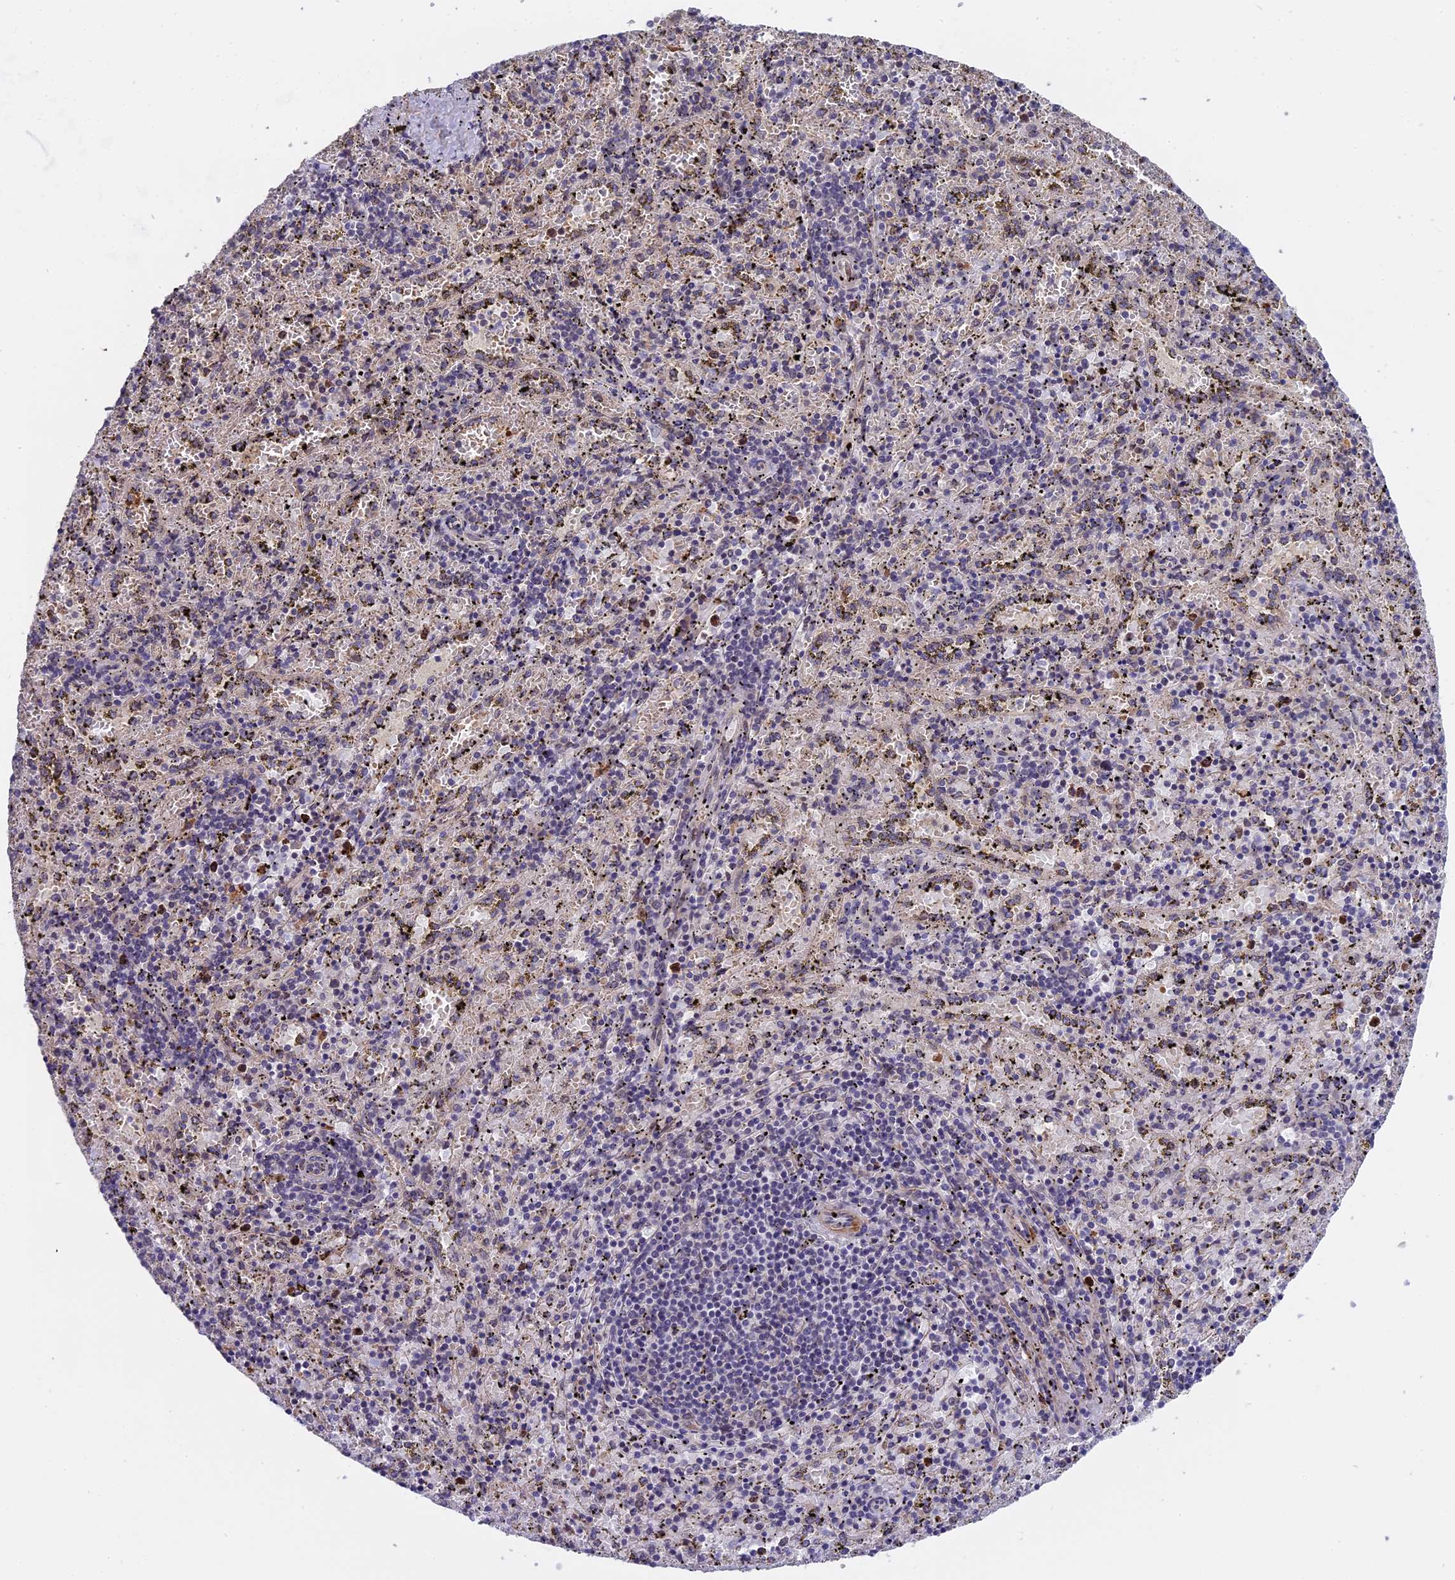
{"staining": {"intensity": "negative", "quantity": "none", "location": "none"}, "tissue": "spleen", "cell_type": "Cells in red pulp", "image_type": "normal", "snomed": [{"axis": "morphology", "description": "Normal tissue, NOS"}, {"axis": "topography", "description": "Spleen"}], "caption": "Photomicrograph shows no protein staining in cells in red pulp of unremarkable spleen.", "gene": "PYGO1", "patient": {"sex": "male", "age": 11}}